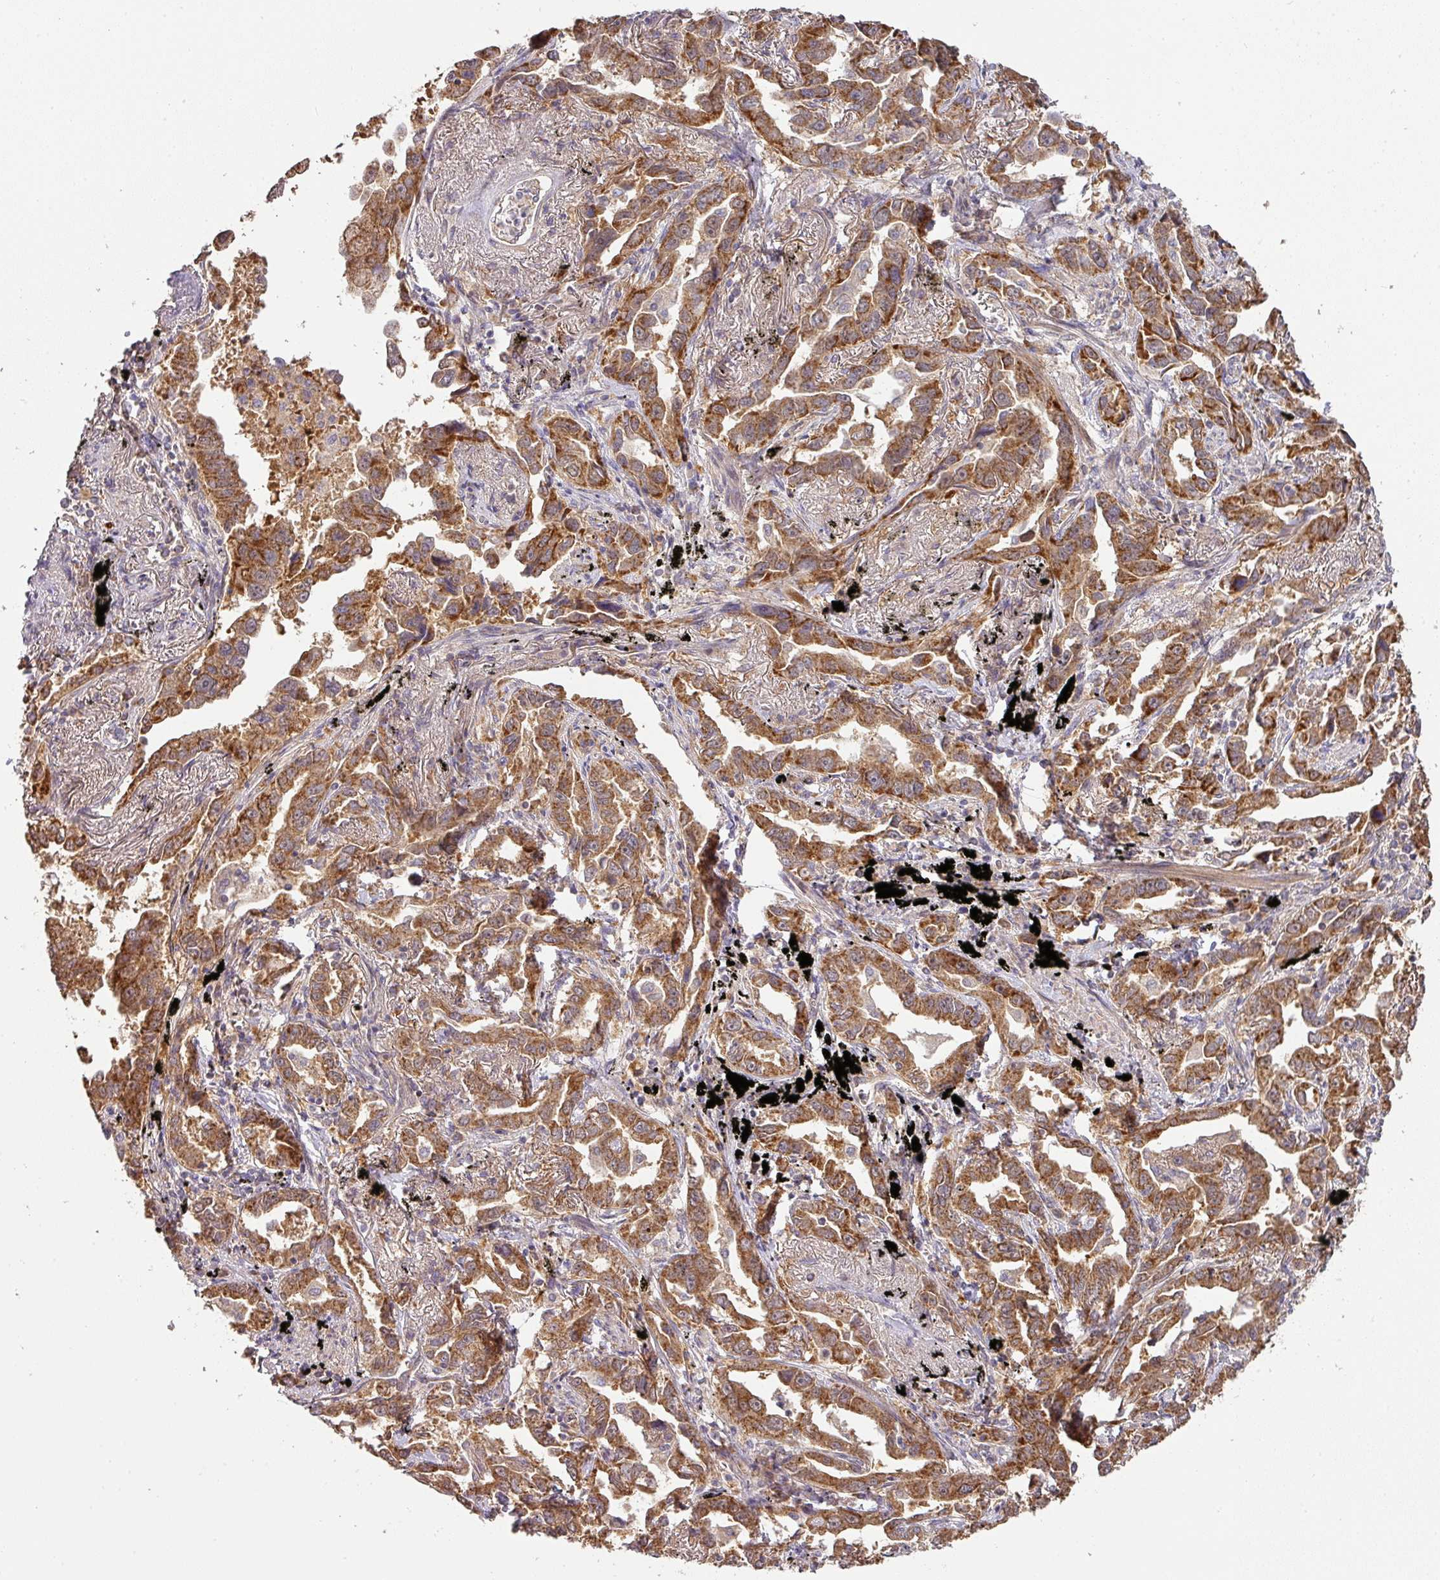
{"staining": {"intensity": "moderate", "quantity": ">75%", "location": "cytoplasmic/membranous"}, "tissue": "lung cancer", "cell_type": "Tumor cells", "image_type": "cancer", "snomed": [{"axis": "morphology", "description": "Adenocarcinoma, NOS"}, {"axis": "topography", "description": "Lung"}], "caption": "This photomicrograph shows IHC staining of human lung cancer, with medium moderate cytoplasmic/membranous positivity in approximately >75% of tumor cells.", "gene": "STK35", "patient": {"sex": "male", "age": 67}}